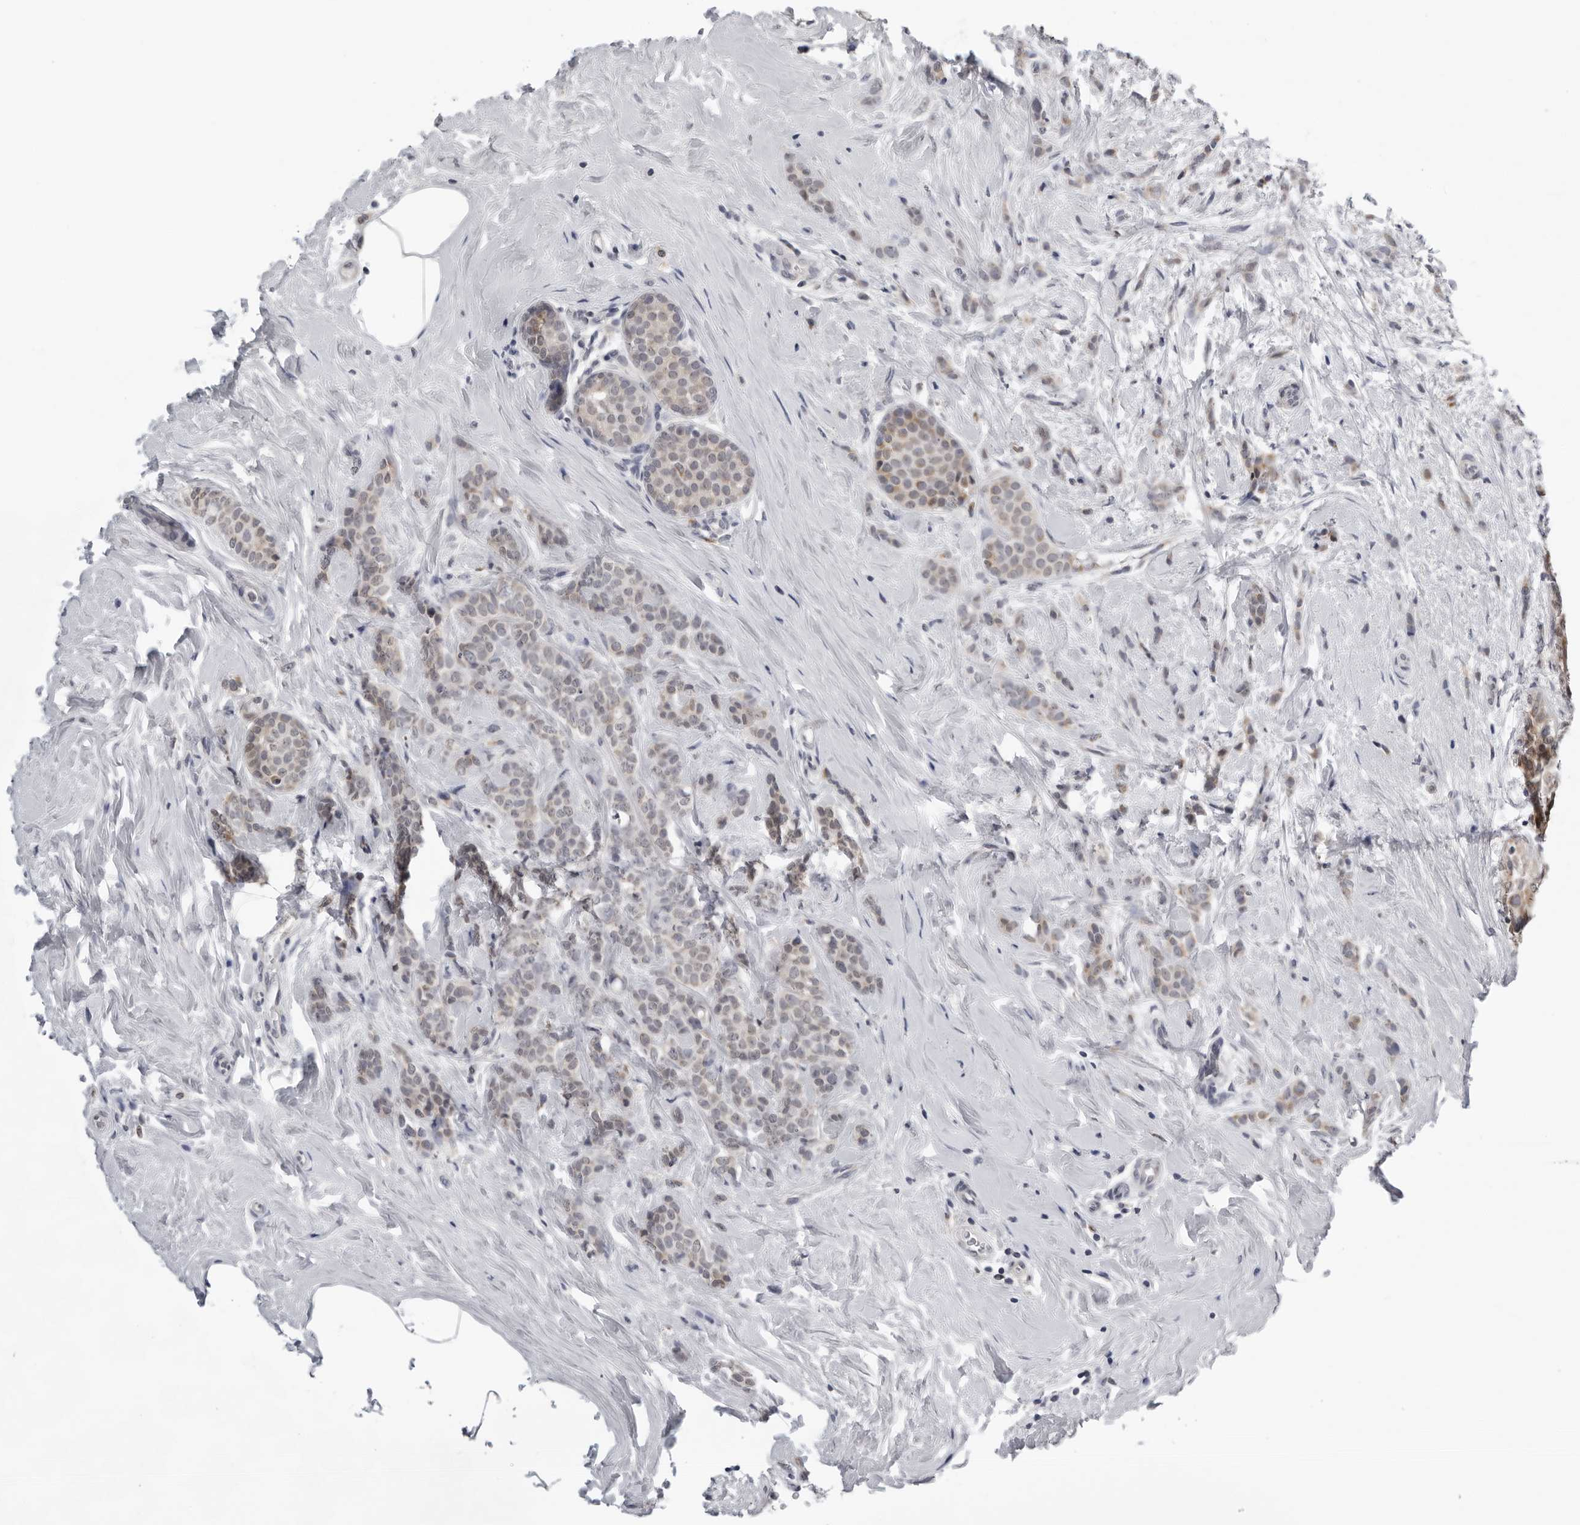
{"staining": {"intensity": "weak", "quantity": "25%-75%", "location": "cytoplasmic/membranous"}, "tissue": "breast cancer", "cell_type": "Tumor cells", "image_type": "cancer", "snomed": [{"axis": "morphology", "description": "Lobular carcinoma, in situ"}, {"axis": "morphology", "description": "Lobular carcinoma"}, {"axis": "topography", "description": "Breast"}], "caption": "Tumor cells reveal low levels of weak cytoplasmic/membranous staining in approximately 25%-75% of cells in breast cancer (lobular carcinoma). (IHC, brightfield microscopy, high magnification).", "gene": "CPT2", "patient": {"sex": "female", "age": 41}}